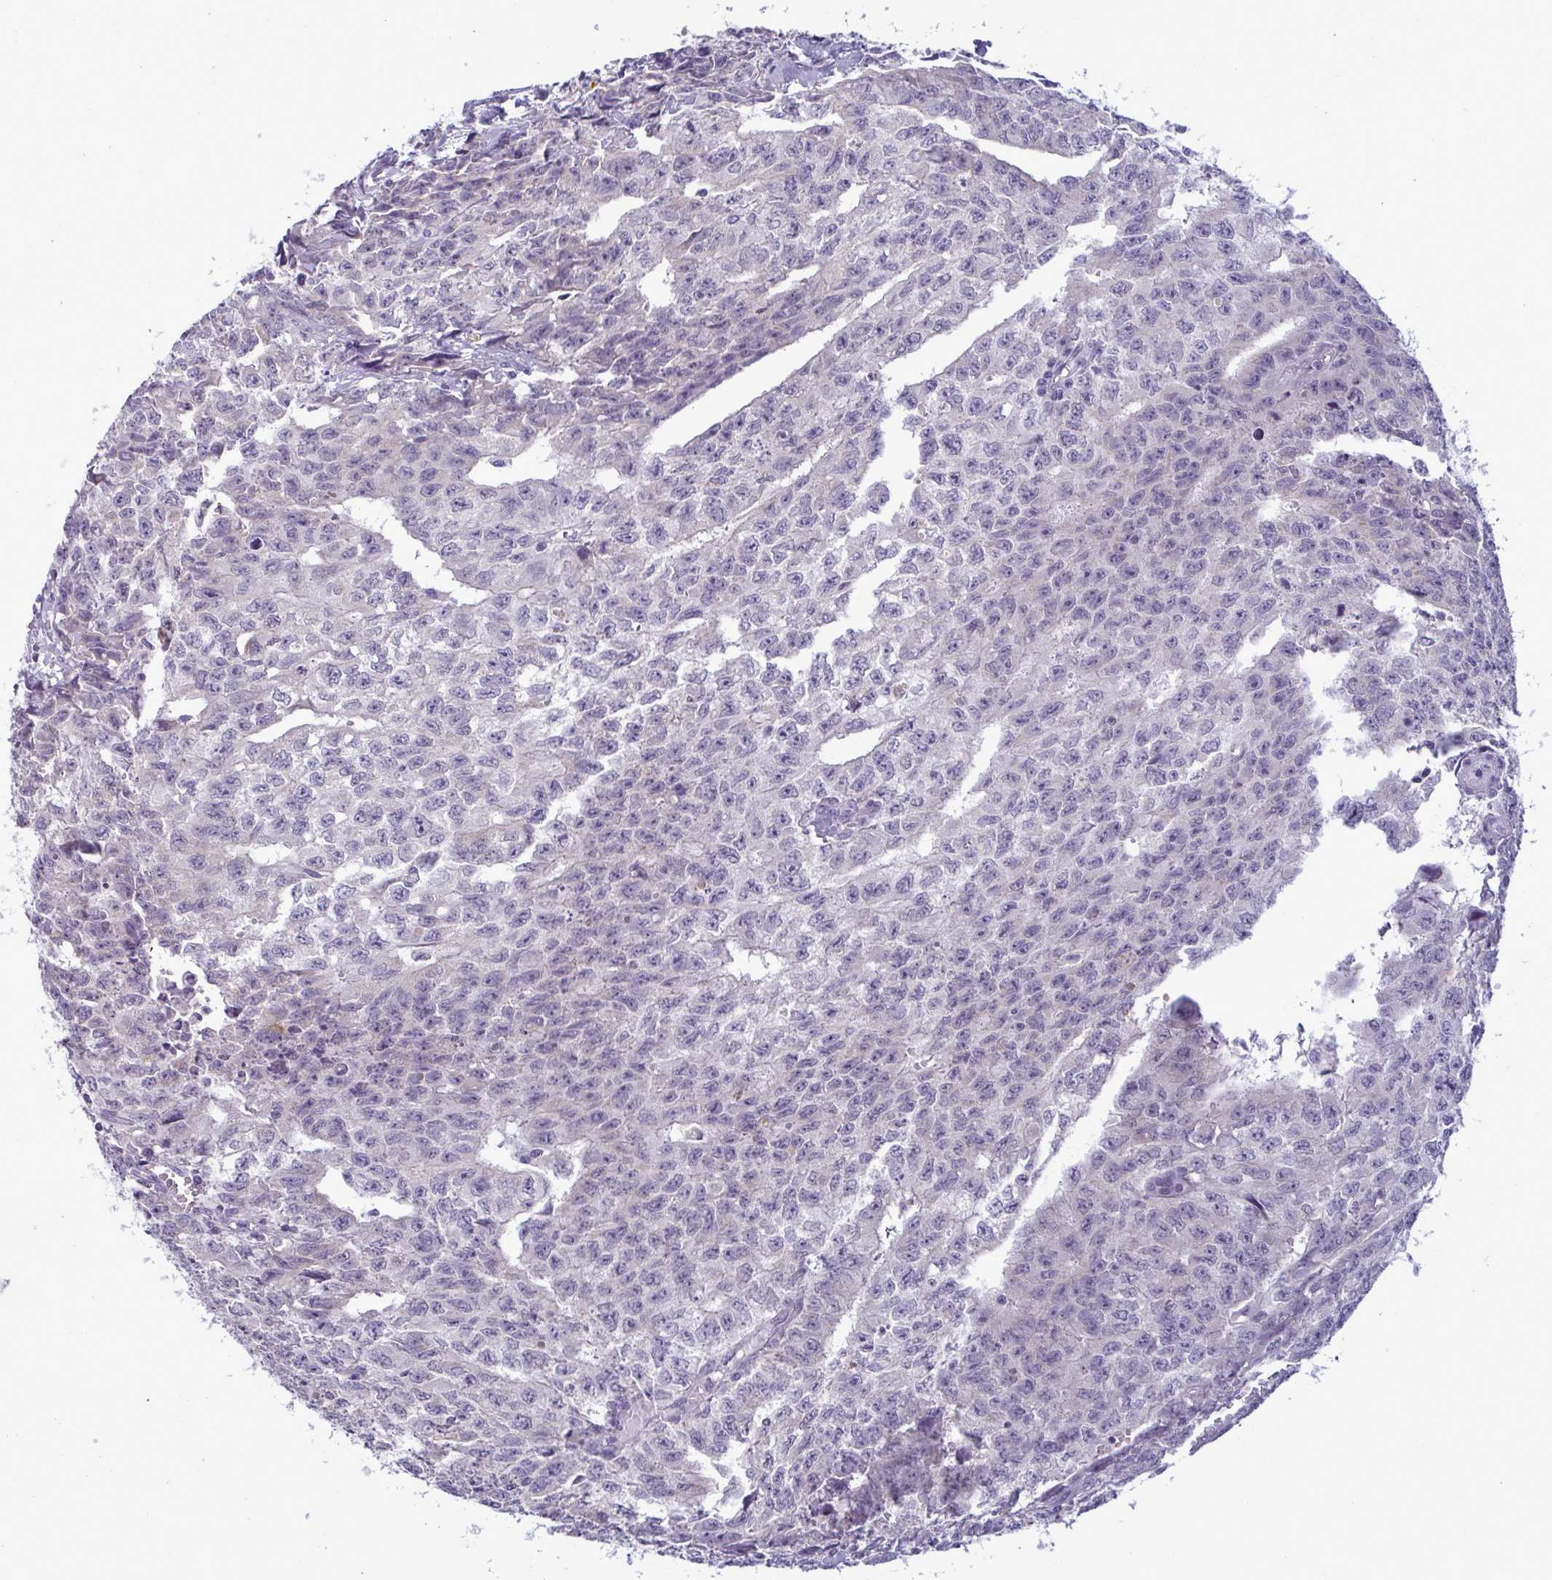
{"staining": {"intensity": "negative", "quantity": "none", "location": "none"}, "tissue": "testis cancer", "cell_type": "Tumor cells", "image_type": "cancer", "snomed": [{"axis": "morphology", "description": "Carcinoma, Embryonal, NOS"}, {"axis": "morphology", "description": "Teratoma, malignant, NOS"}, {"axis": "topography", "description": "Testis"}], "caption": "IHC of human teratoma (malignant) (testis) displays no staining in tumor cells.", "gene": "TENT5D", "patient": {"sex": "male", "age": 24}}